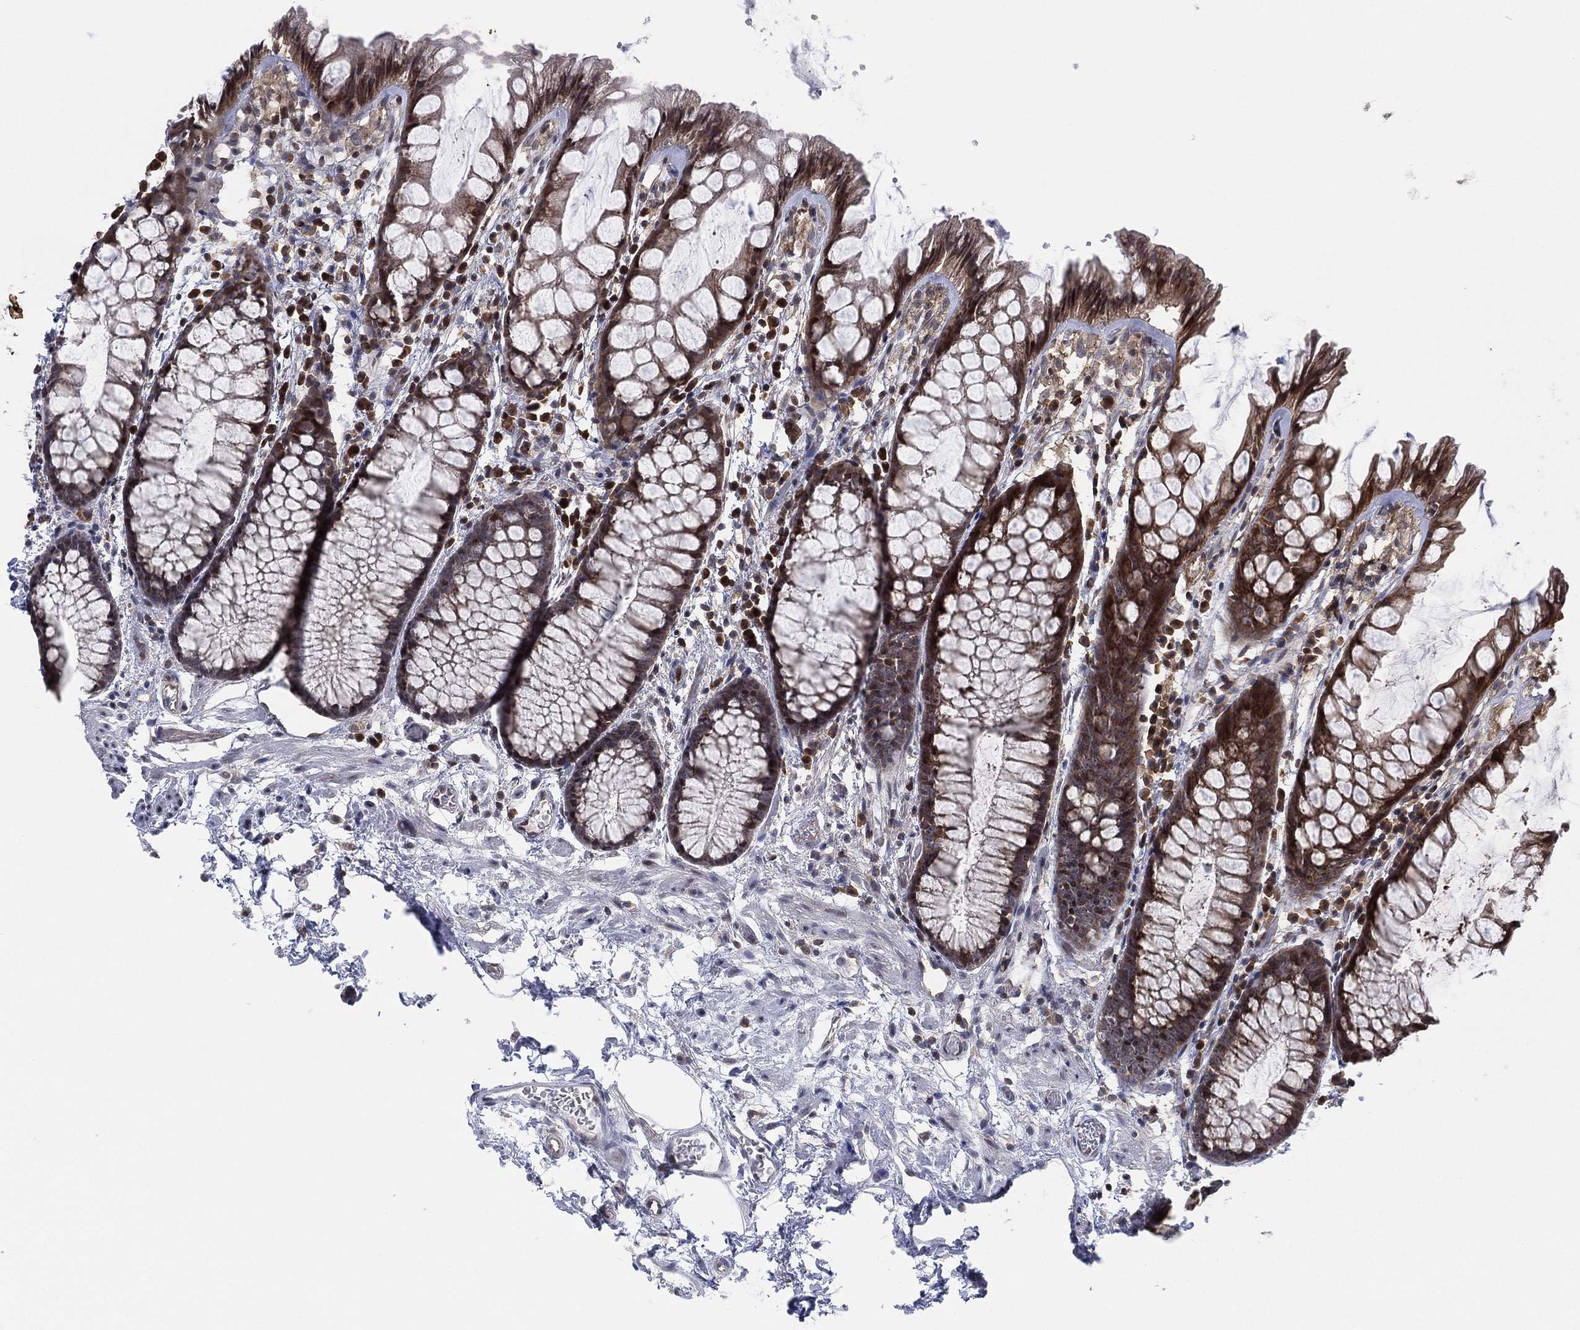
{"staining": {"intensity": "moderate", "quantity": ">75%", "location": "cytoplasmic/membranous"}, "tissue": "rectum", "cell_type": "Glandular cells", "image_type": "normal", "snomed": [{"axis": "morphology", "description": "Normal tissue, NOS"}, {"axis": "topography", "description": "Rectum"}], "caption": "High-power microscopy captured an immunohistochemistry (IHC) image of normal rectum, revealing moderate cytoplasmic/membranous expression in about >75% of glandular cells. (DAB IHC, brown staining for protein, blue staining for nuclei).", "gene": "TMCO1", "patient": {"sex": "female", "age": 62}}